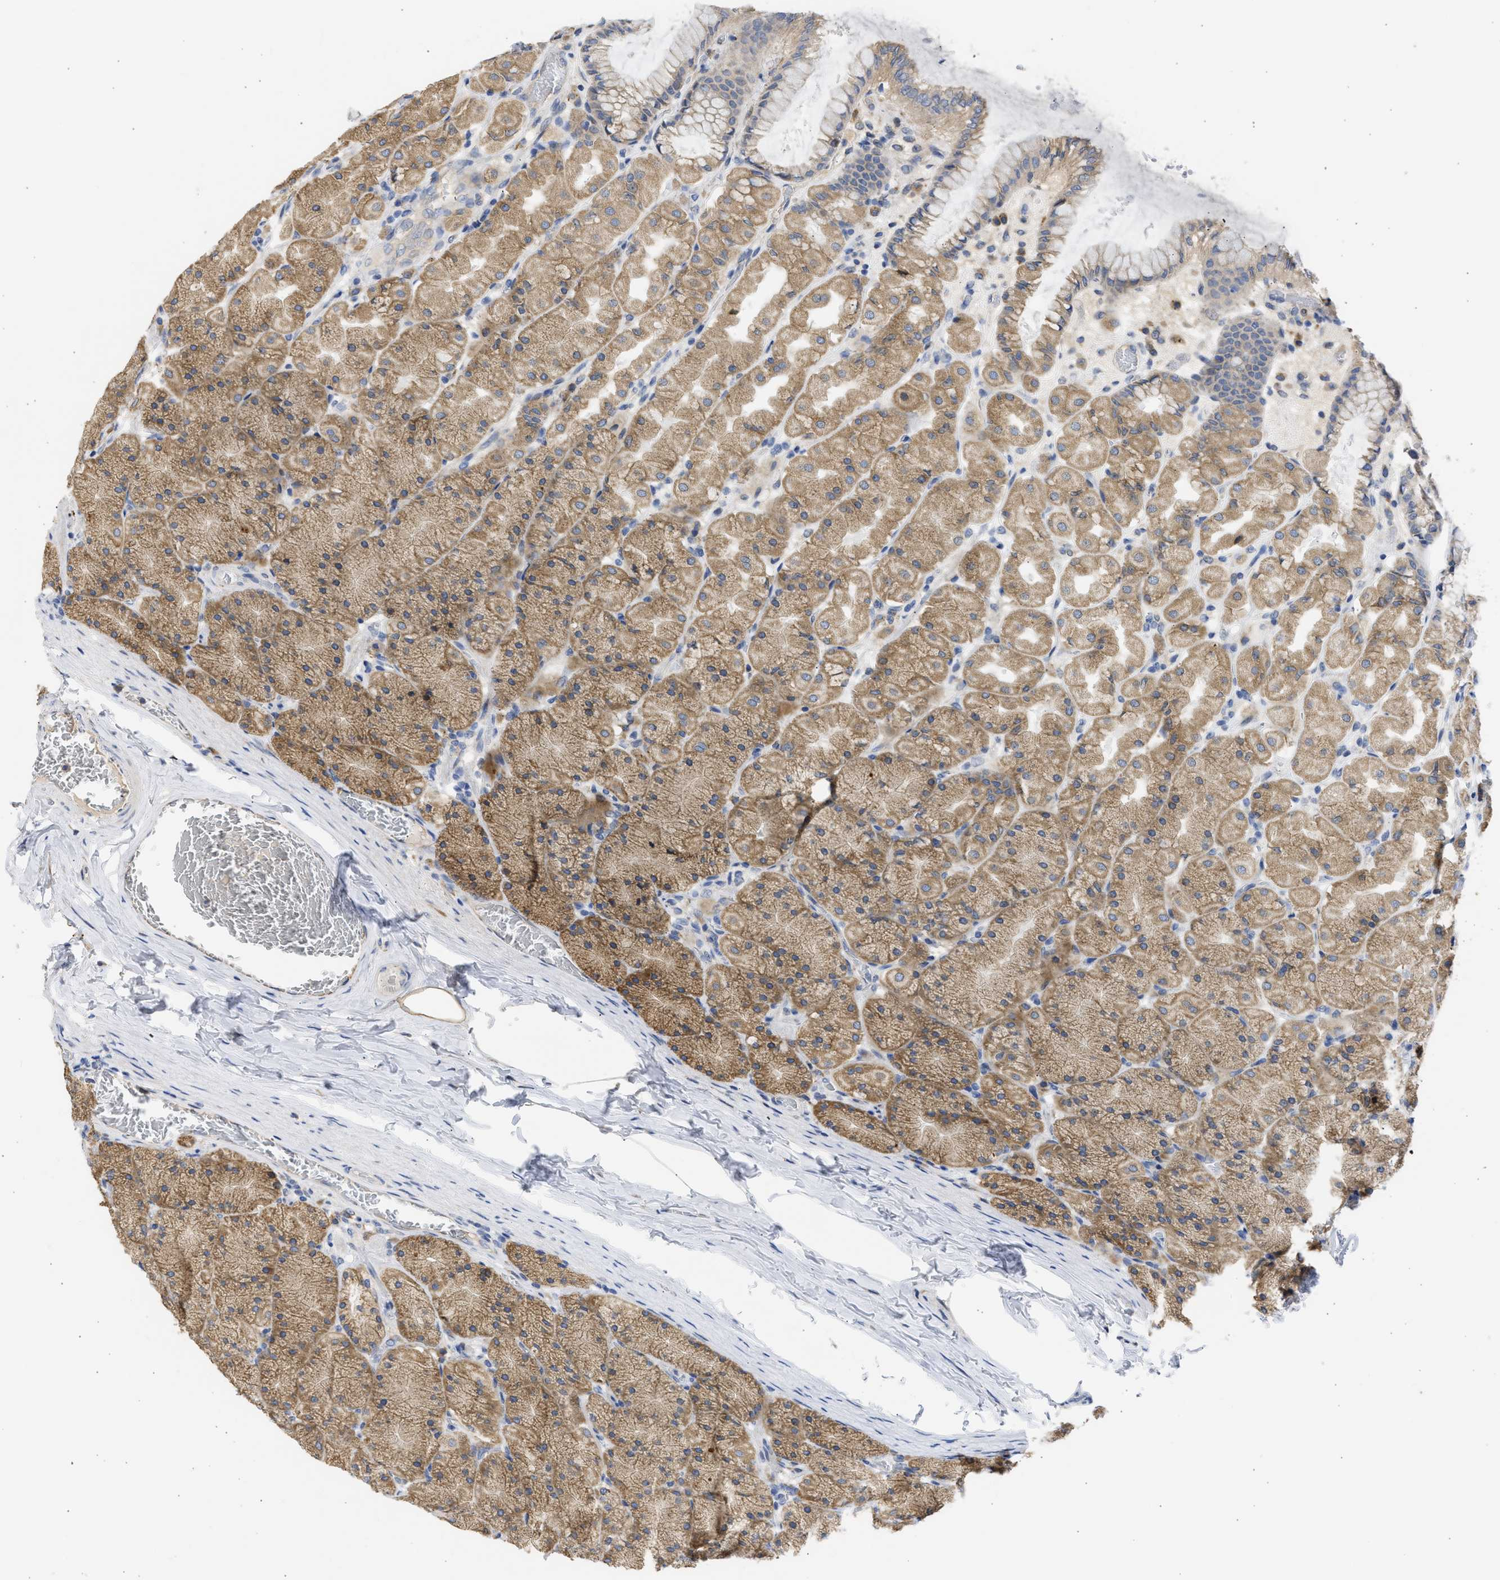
{"staining": {"intensity": "moderate", "quantity": ">75%", "location": "cytoplasmic/membranous"}, "tissue": "stomach", "cell_type": "Glandular cells", "image_type": "normal", "snomed": [{"axis": "morphology", "description": "Normal tissue, NOS"}, {"axis": "topography", "description": "Stomach, upper"}], "caption": "This micrograph displays immunohistochemistry staining of unremarkable human stomach, with medium moderate cytoplasmic/membranous staining in approximately >75% of glandular cells.", "gene": "TMED1", "patient": {"sex": "female", "age": 56}}